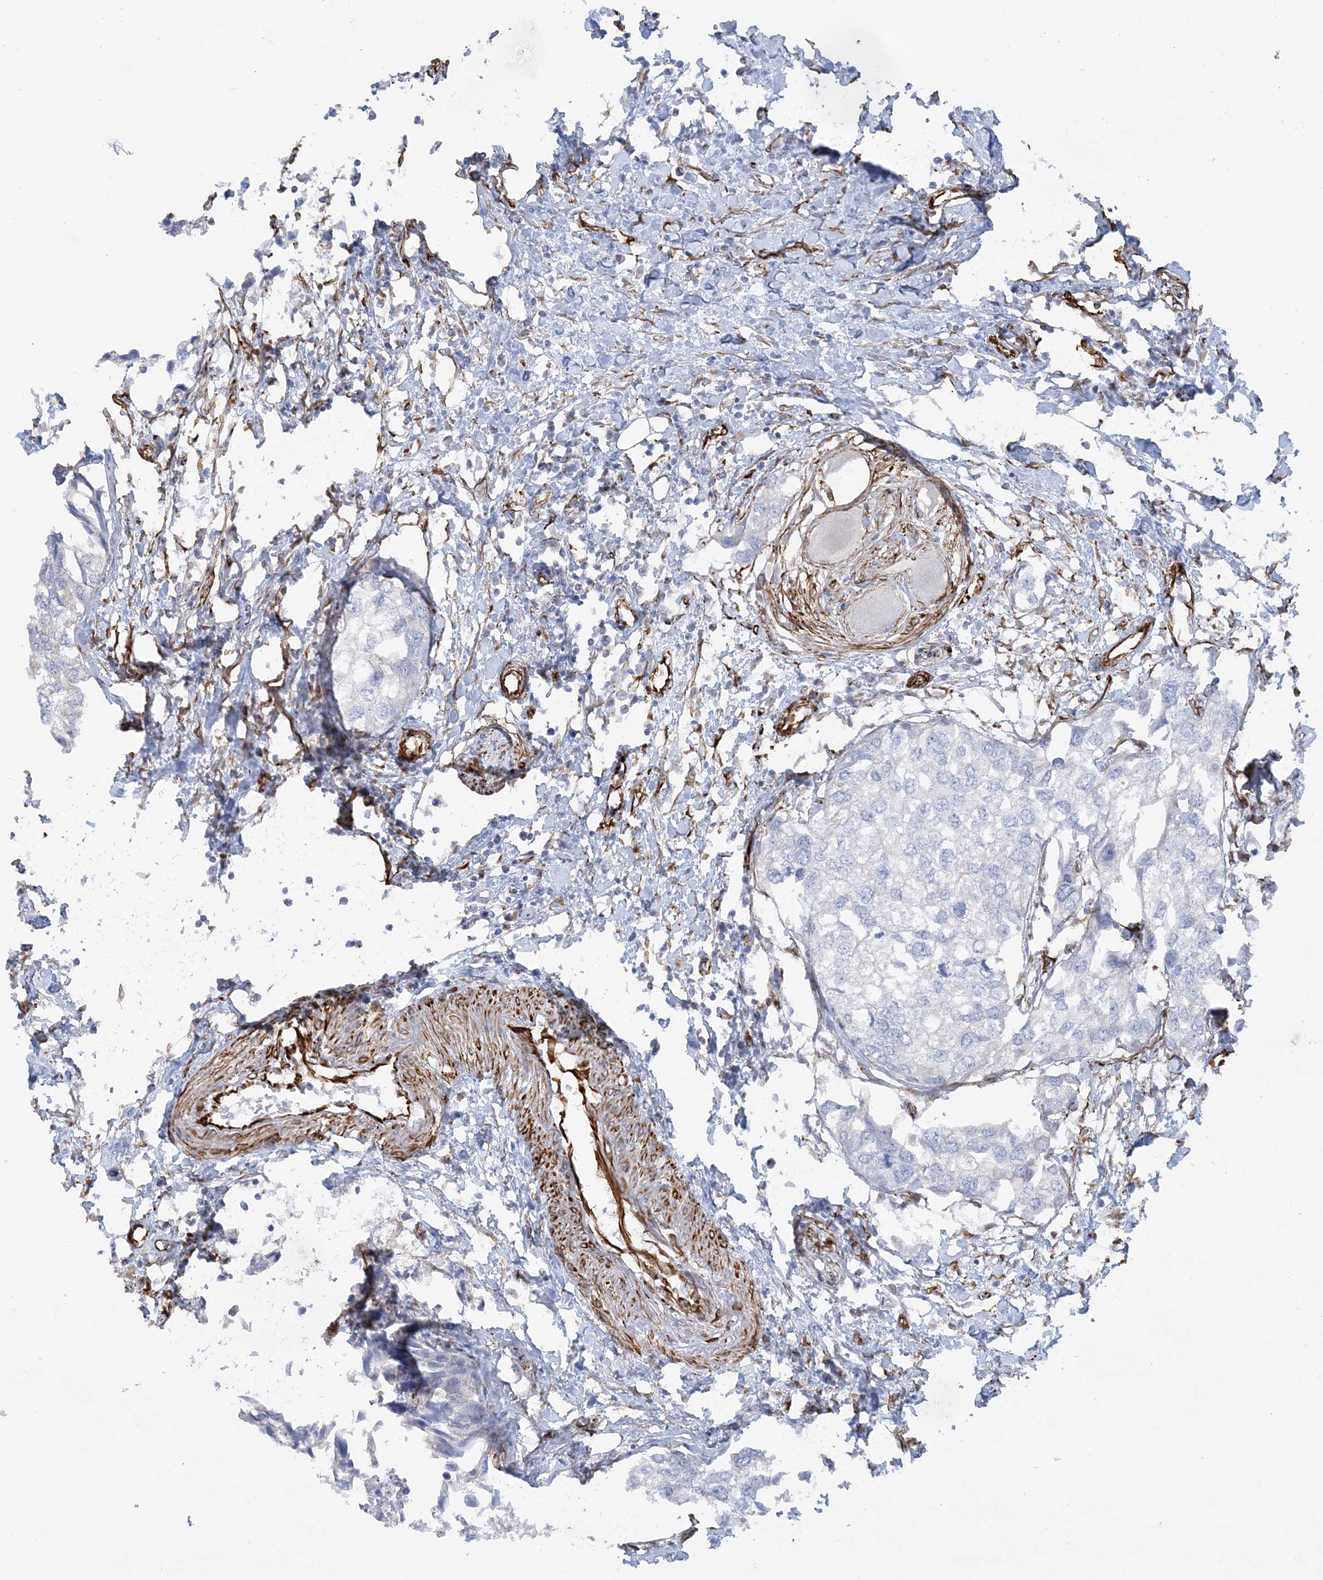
{"staining": {"intensity": "negative", "quantity": "none", "location": "none"}, "tissue": "urothelial cancer", "cell_type": "Tumor cells", "image_type": "cancer", "snomed": [{"axis": "morphology", "description": "Urothelial carcinoma, High grade"}, {"axis": "topography", "description": "Urinary bladder"}], "caption": "Immunohistochemical staining of urothelial carcinoma (high-grade) shows no significant staining in tumor cells.", "gene": "SCLT1", "patient": {"sex": "male", "age": 64}}